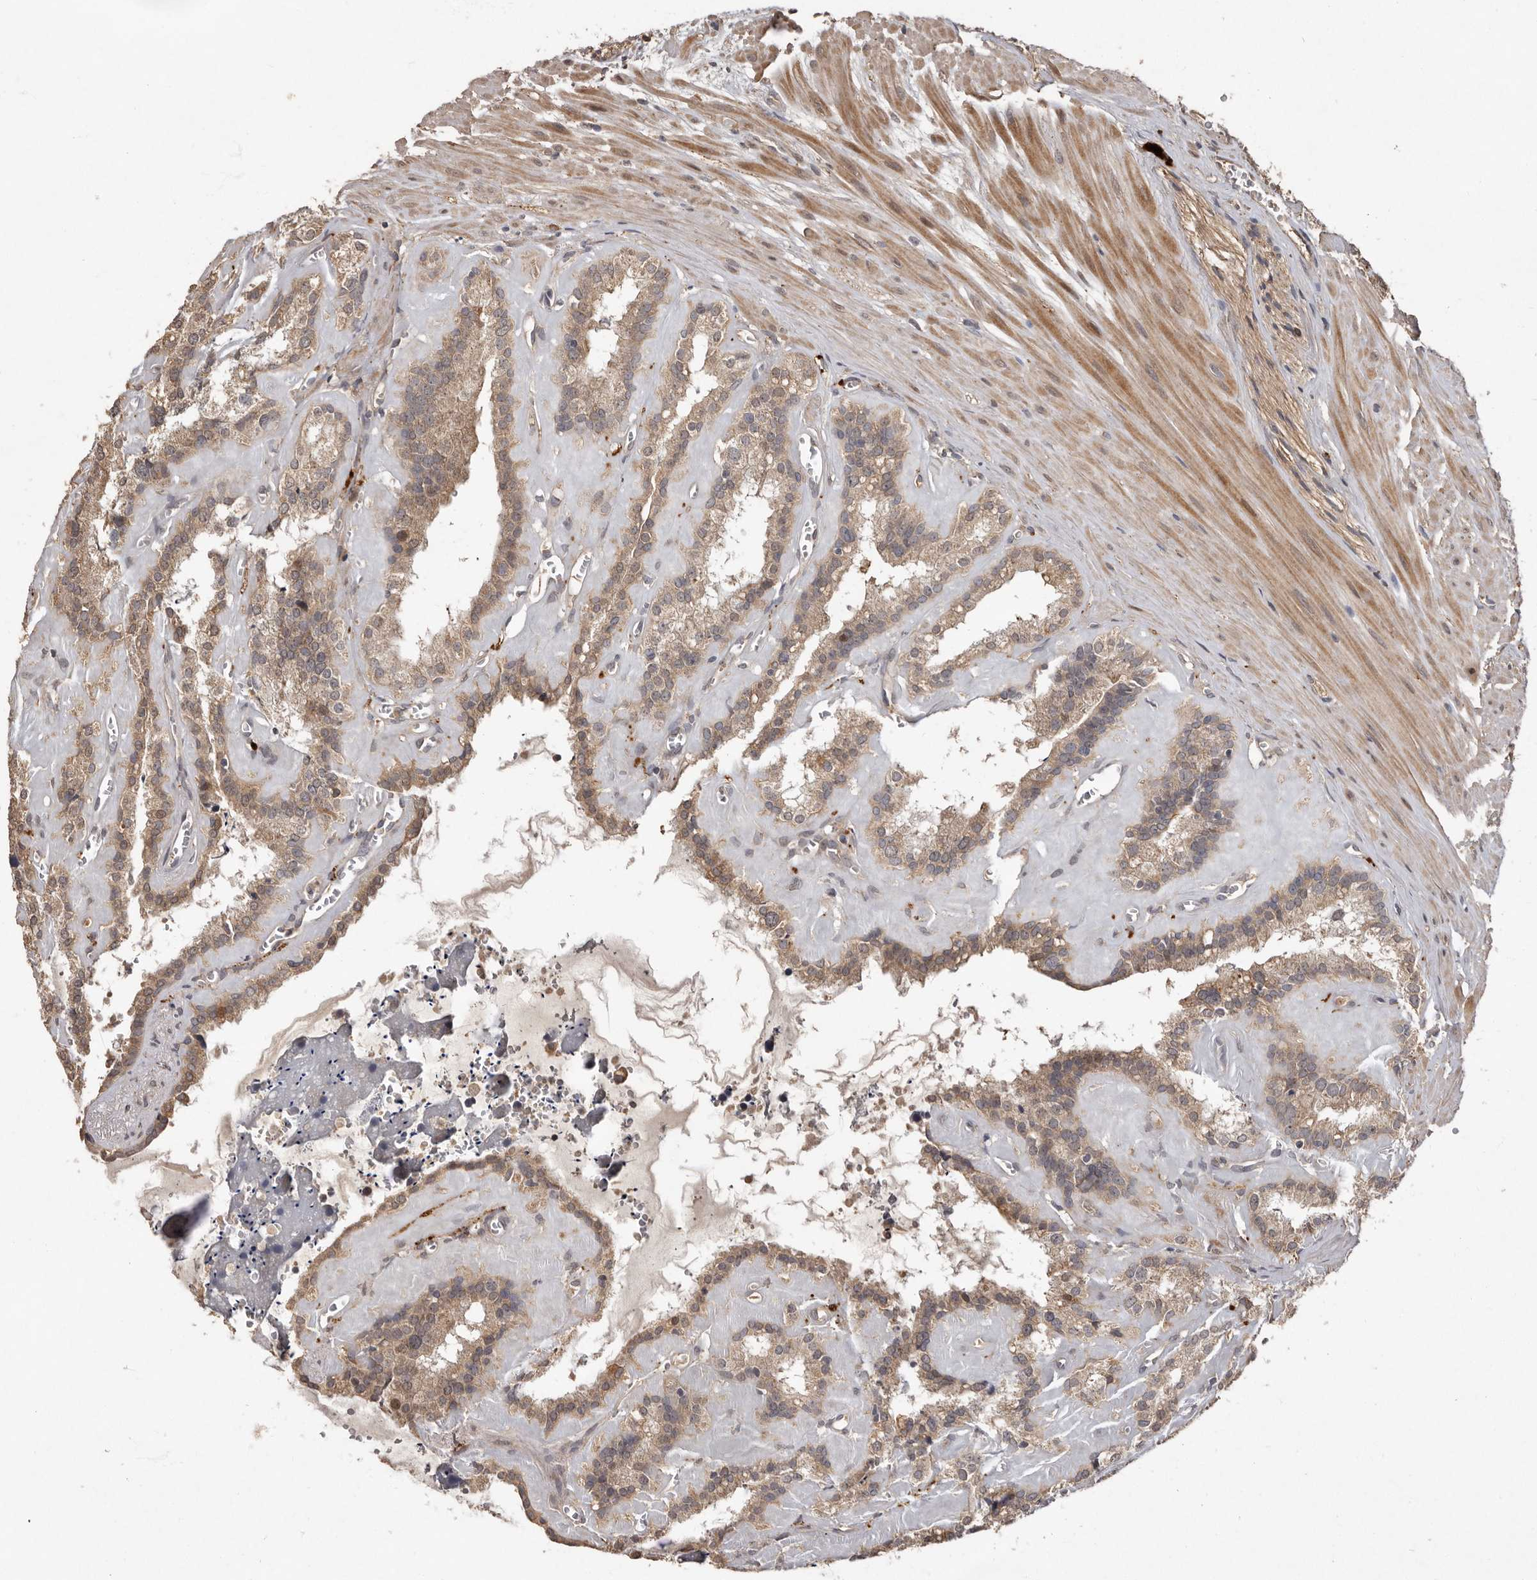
{"staining": {"intensity": "moderate", "quantity": ">75%", "location": "cytoplasmic/membranous"}, "tissue": "seminal vesicle", "cell_type": "Glandular cells", "image_type": "normal", "snomed": [{"axis": "morphology", "description": "Normal tissue, NOS"}, {"axis": "topography", "description": "Prostate"}, {"axis": "topography", "description": "Seminal veicle"}], "caption": "Immunohistochemical staining of unremarkable seminal vesicle displays moderate cytoplasmic/membranous protein staining in about >75% of glandular cells. Immunohistochemistry stains the protein in brown and the nuclei are stained blue.", "gene": "KIF26B", "patient": {"sex": "male", "age": 59}}